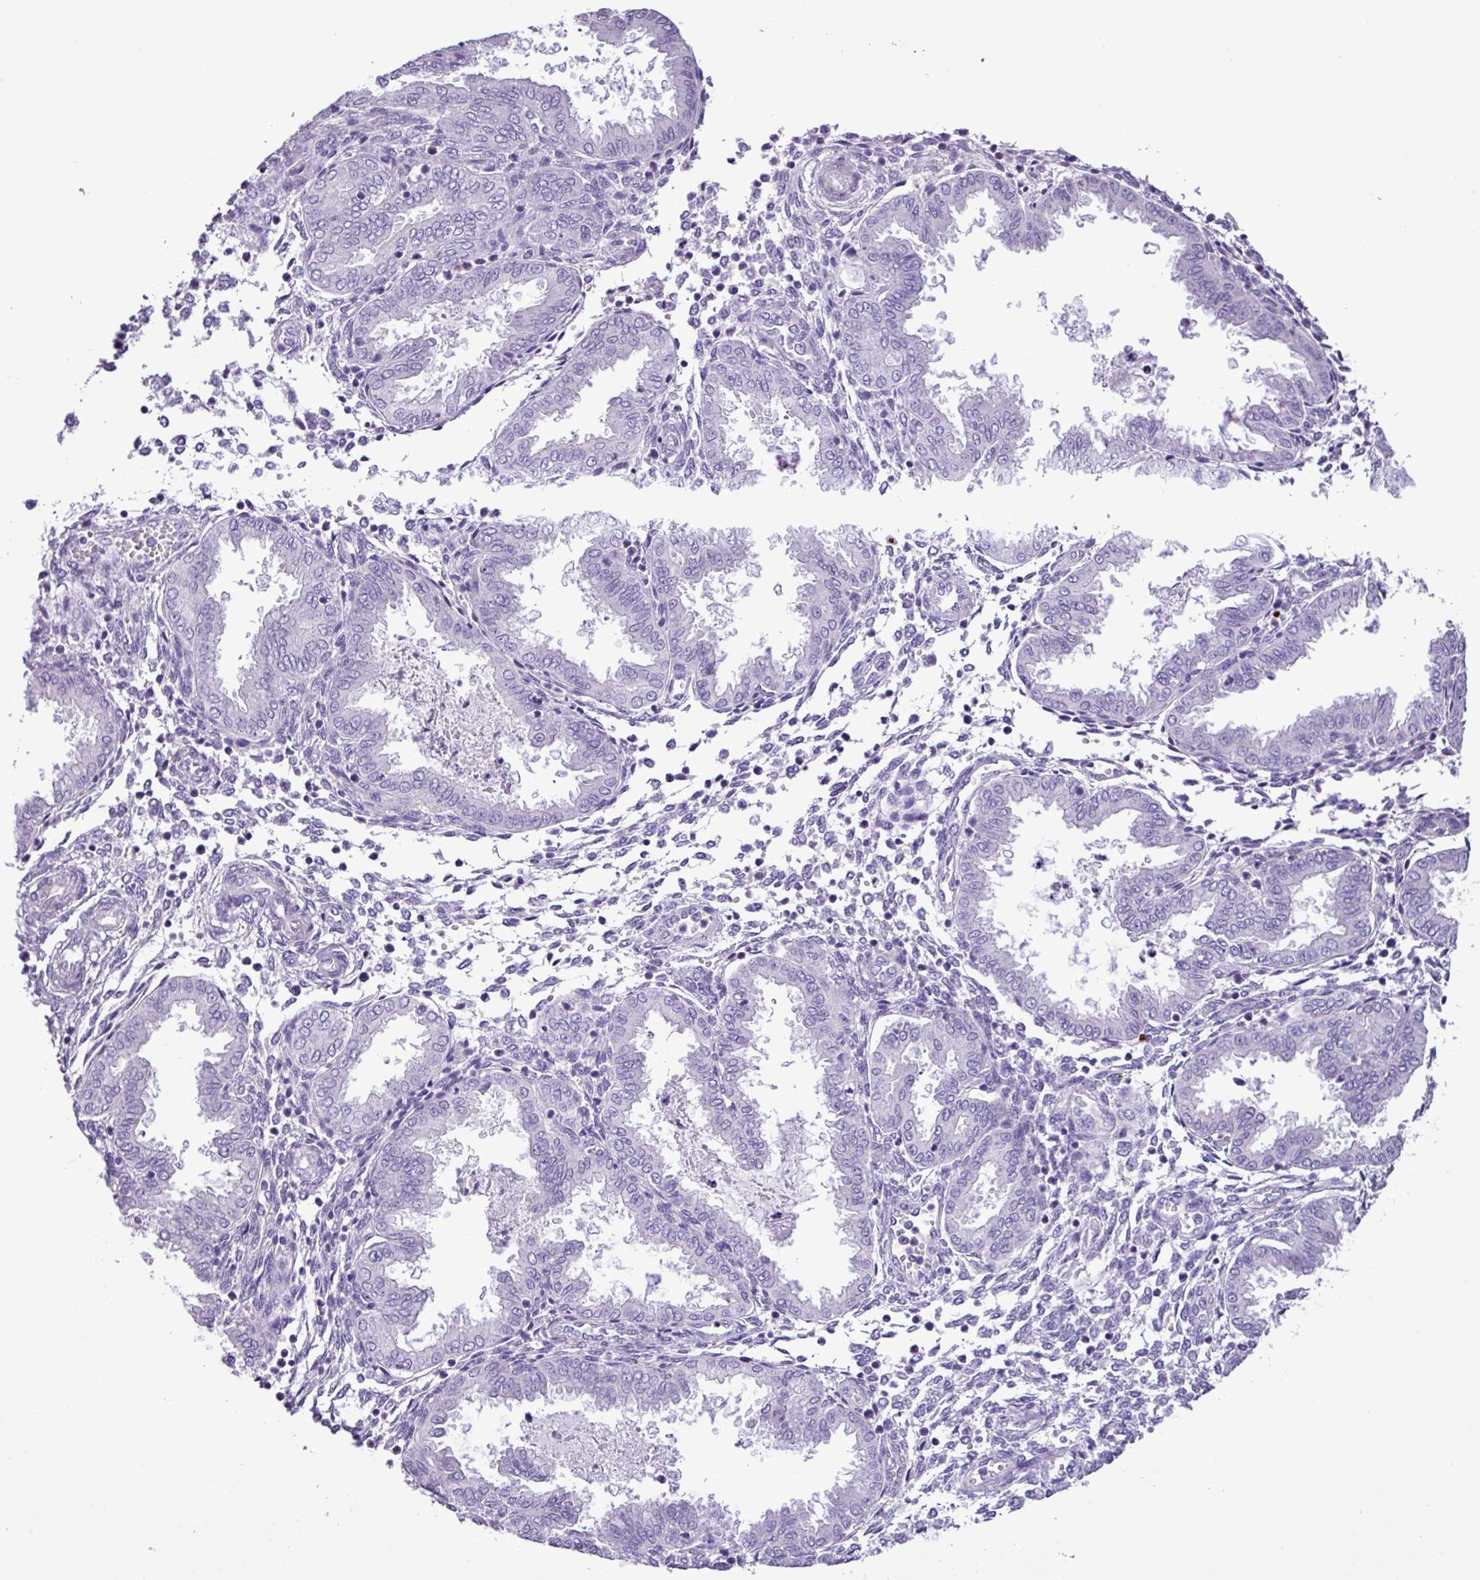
{"staining": {"intensity": "negative", "quantity": "none", "location": "none"}, "tissue": "endometrium", "cell_type": "Cells in endometrial stroma", "image_type": "normal", "snomed": [{"axis": "morphology", "description": "Normal tissue, NOS"}, {"axis": "topography", "description": "Endometrium"}], "caption": "High power microscopy photomicrograph of an IHC micrograph of benign endometrium, revealing no significant staining in cells in endometrial stroma. (Immunohistochemistry (ihc), brightfield microscopy, high magnification).", "gene": "ZNF334", "patient": {"sex": "female", "age": 33}}